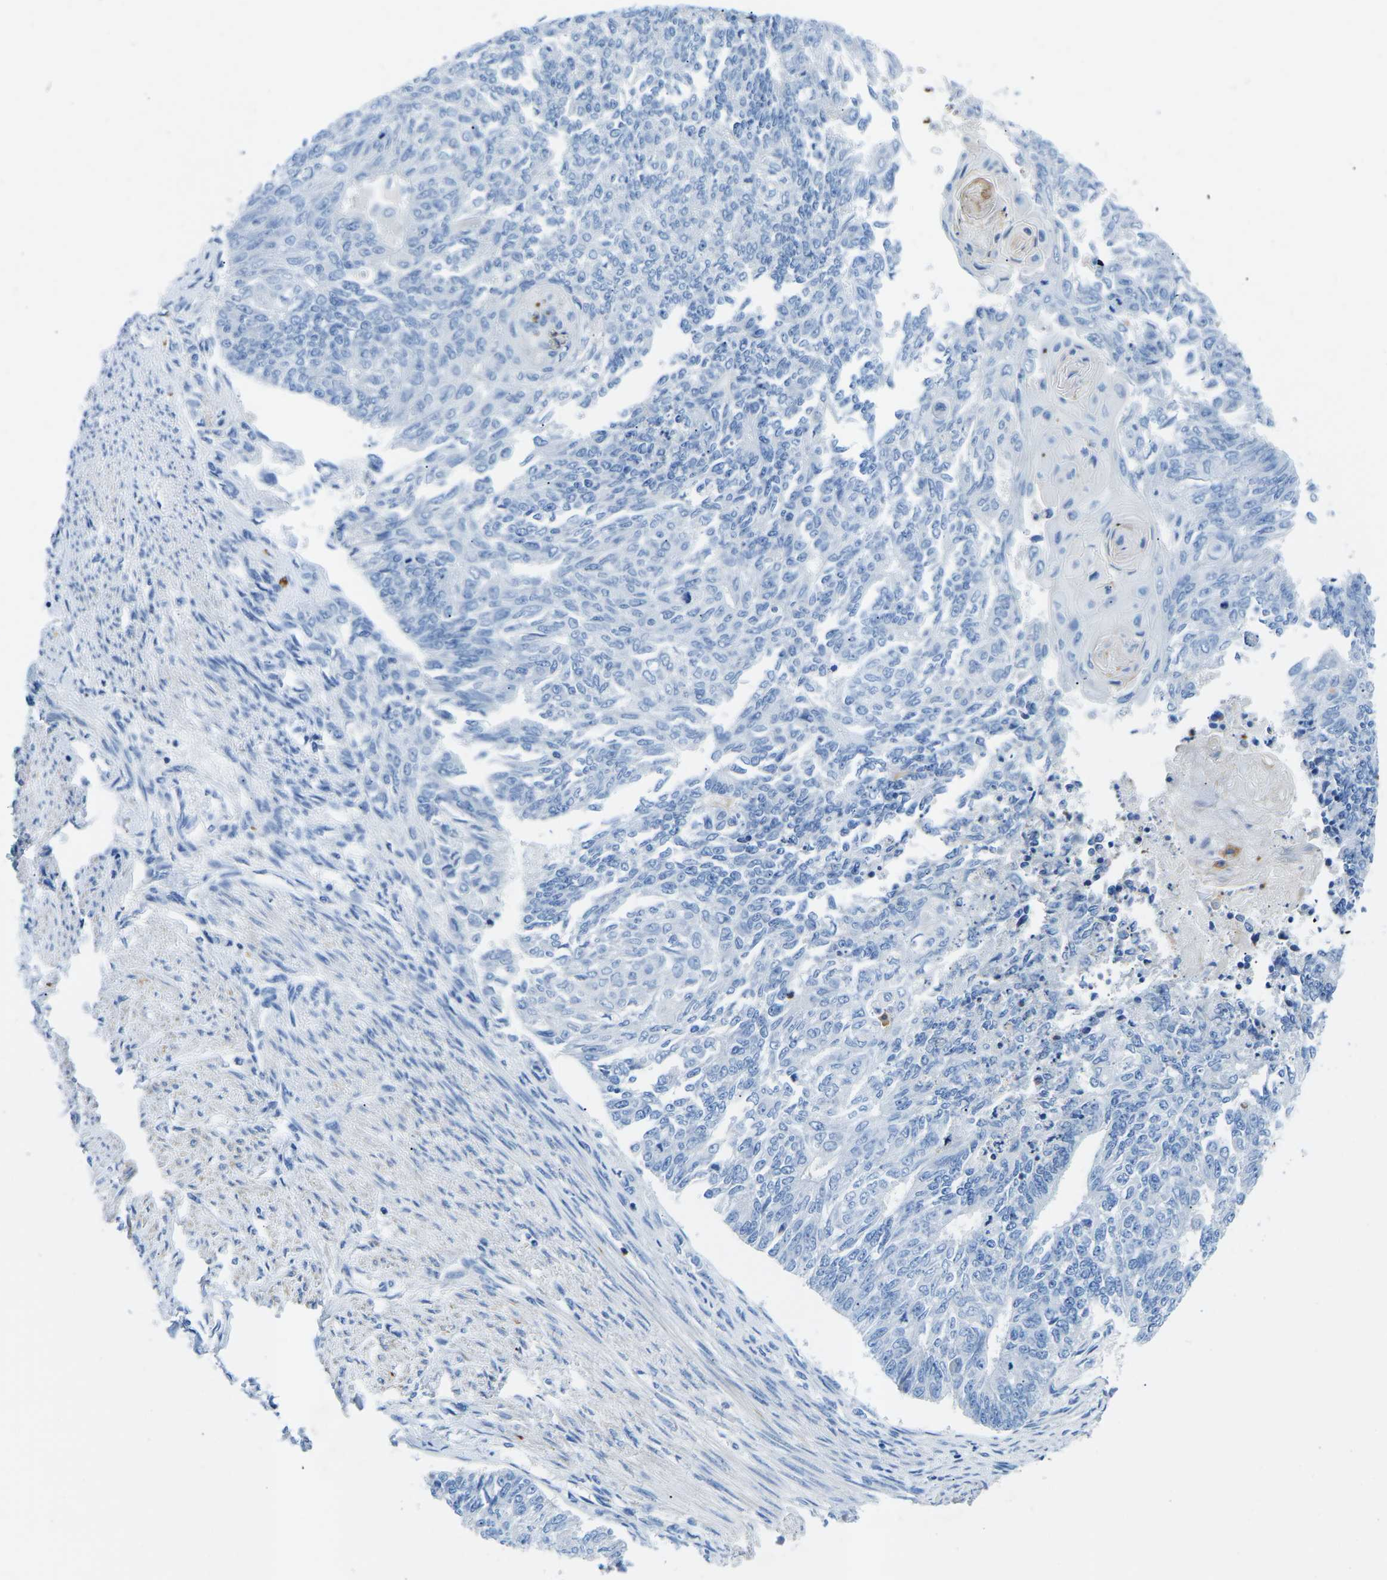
{"staining": {"intensity": "negative", "quantity": "none", "location": "none"}, "tissue": "endometrial cancer", "cell_type": "Tumor cells", "image_type": "cancer", "snomed": [{"axis": "morphology", "description": "Adenocarcinoma, NOS"}, {"axis": "topography", "description": "Endometrium"}], "caption": "DAB immunohistochemical staining of human endometrial adenocarcinoma shows no significant positivity in tumor cells.", "gene": "MC4R", "patient": {"sex": "female", "age": 32}}